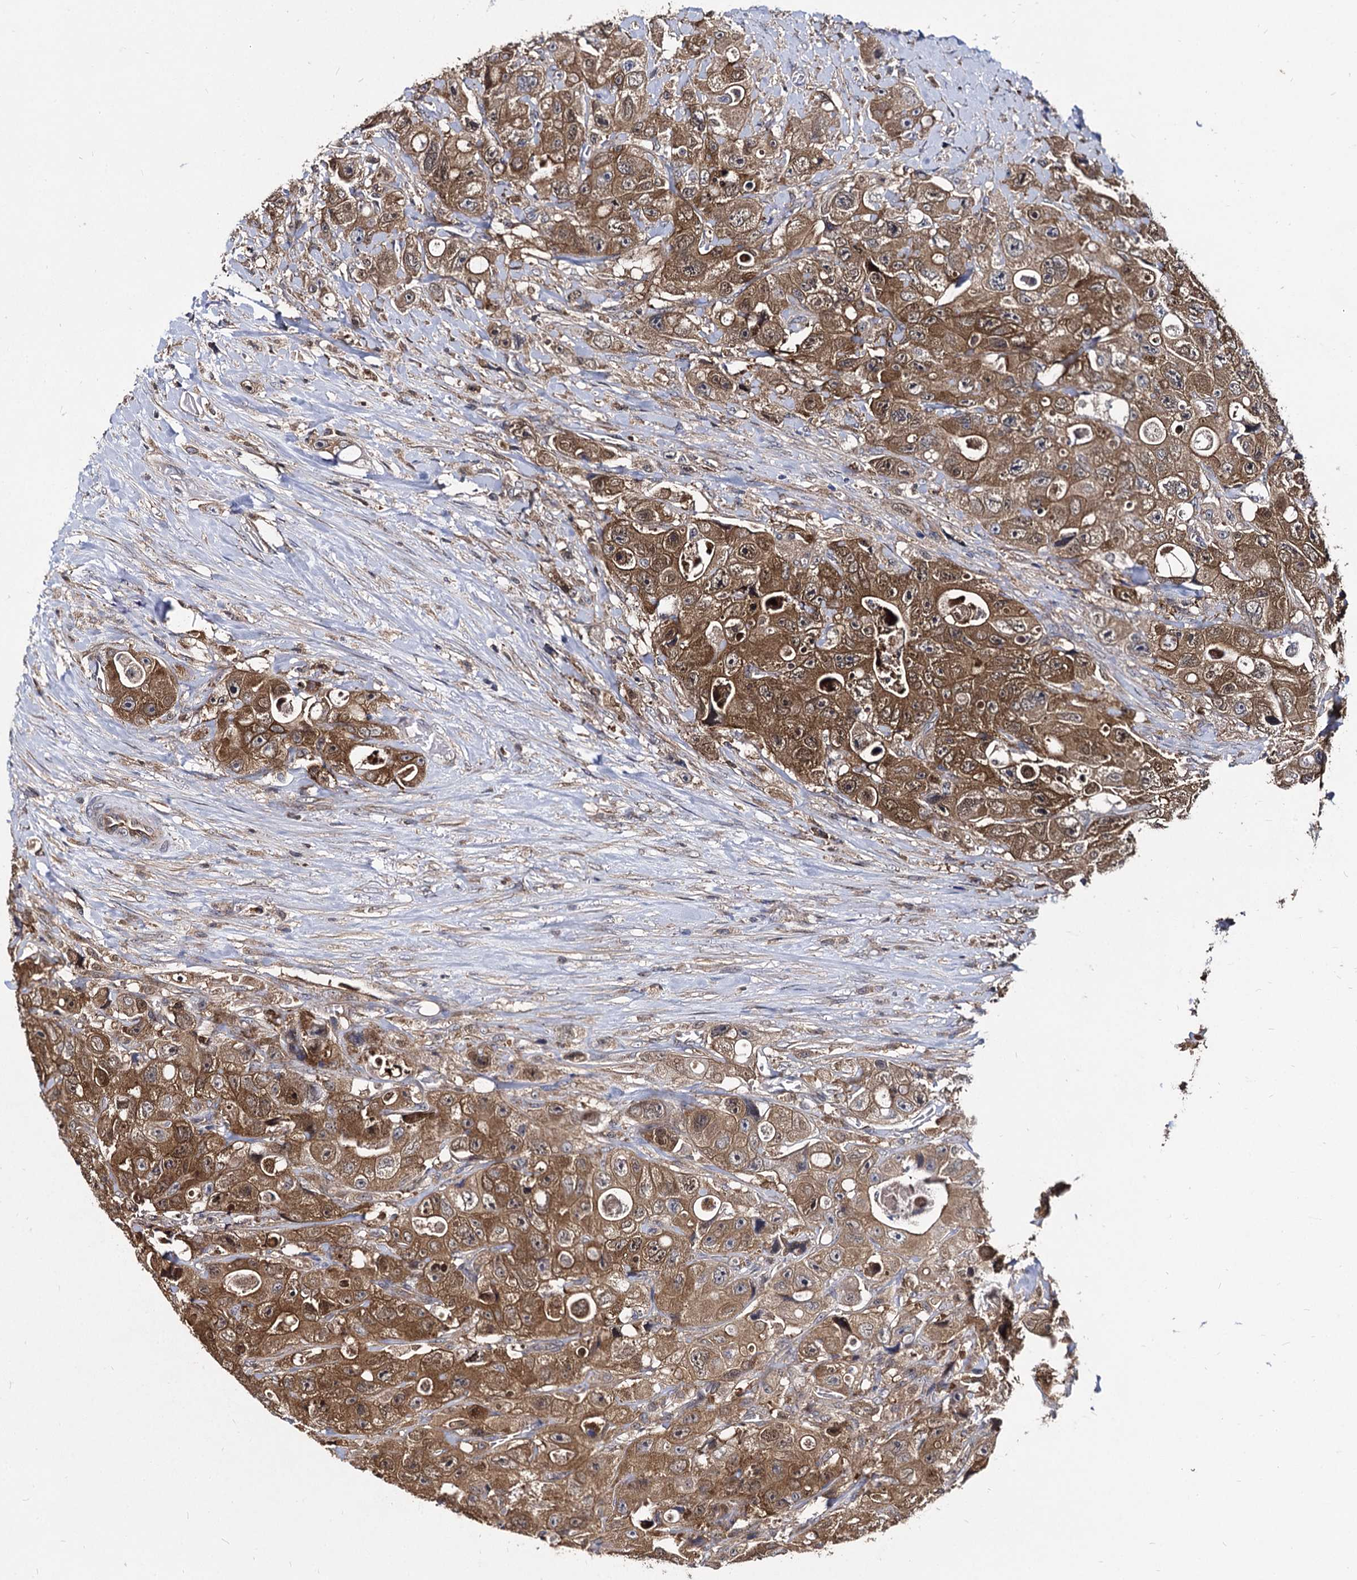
{"staining": {"intensity": "moderate", "quantity": ">75%", "location": "cytoplasmic/membranous"}, "tissue": "colorectal cancer", "cell_type": "Tumor cells", "image_type": "cancer", "snomed": [{"axis": "morphology", "description": "Adenocarcinoma, NOS"}, {"axis": "topography", "description": "Colon"}], "caption": "Immunohistochemical staining of human adenocarcinoma (colorectal) shows medium levels of moderate cytoplasmic/membranous positivity in about >75% of tumor cells.", "gene": "NME1", "patient": {"sex": "female", "age": 46}}